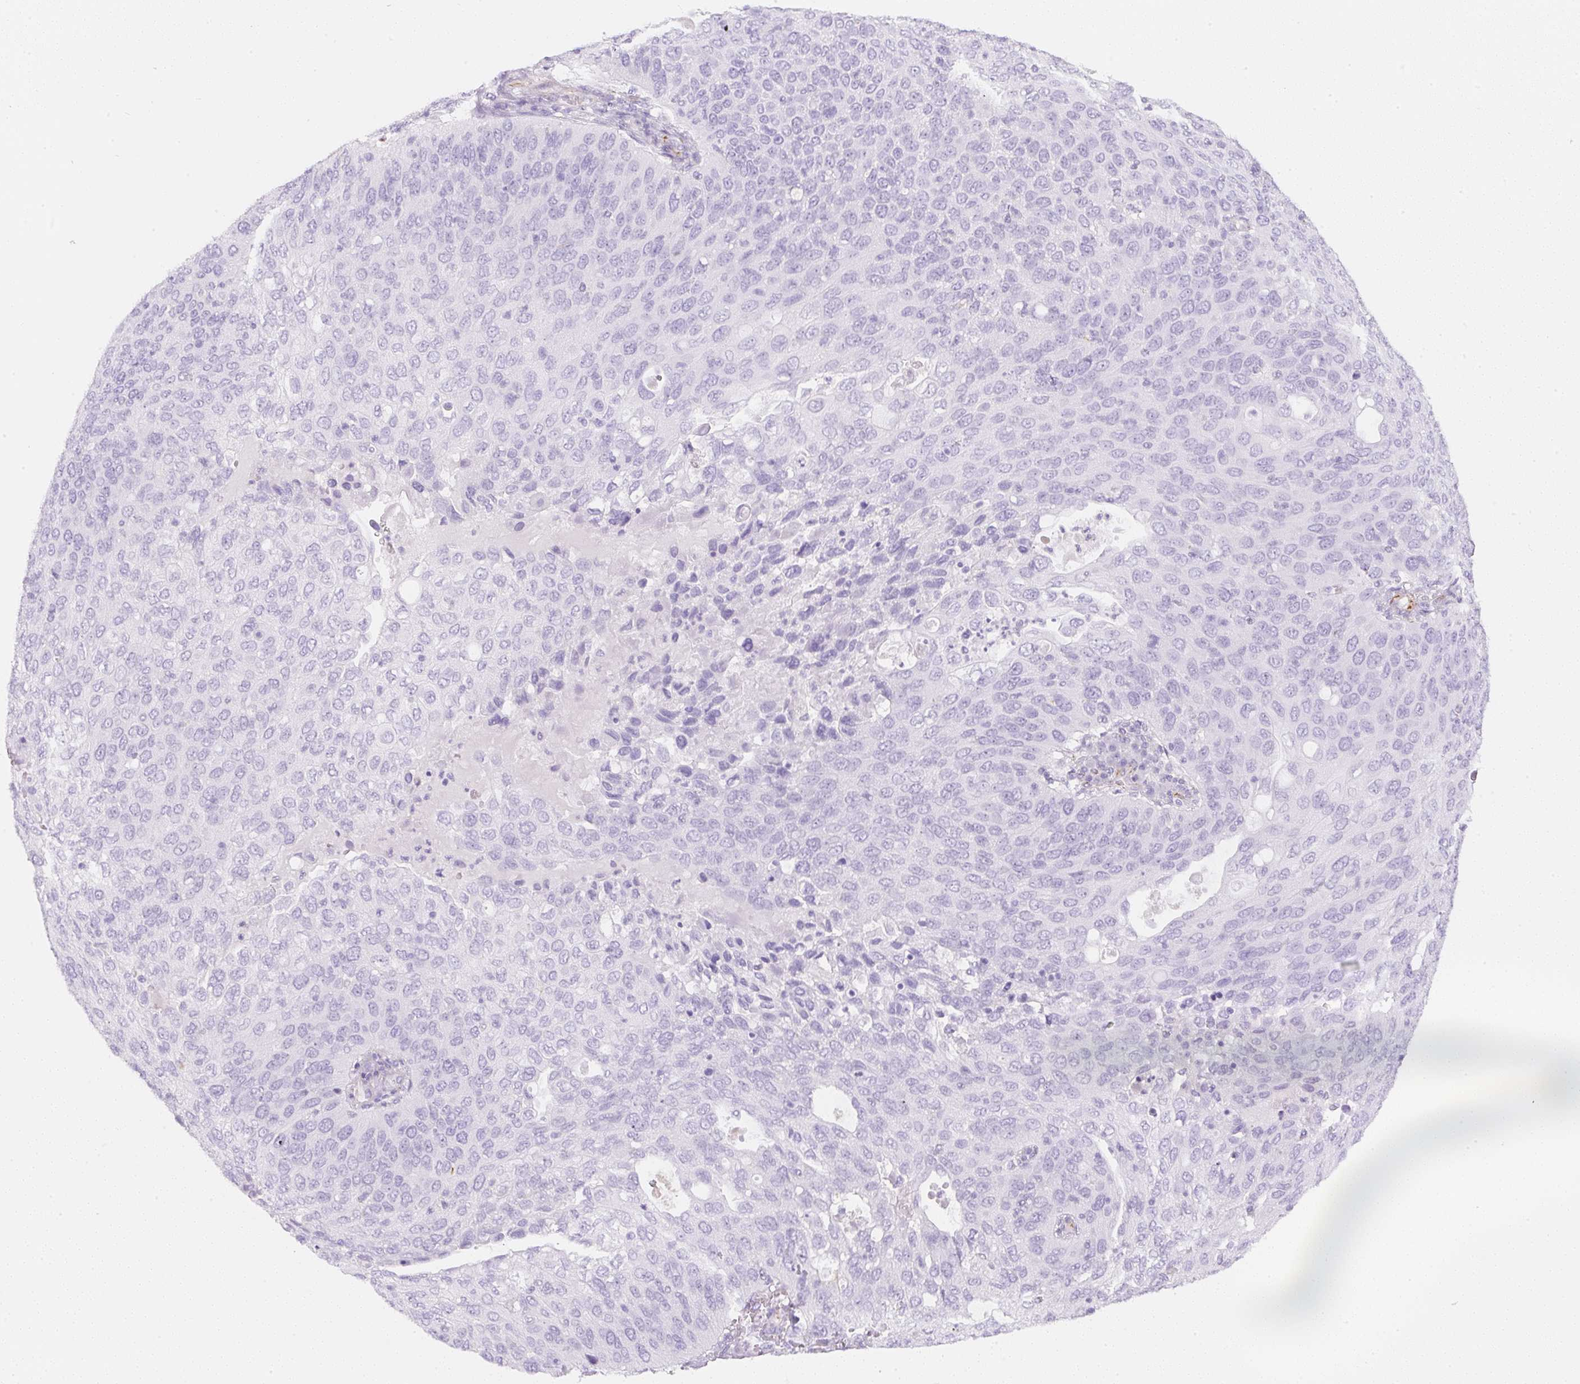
{"staining": {"intensity": "negative", "quantity": "none", "location": "none"}, "tissue": "cervical cancer", "cell_type": "Tumor cells", "image_type": "cancer", "snomed": [{"axis": "morphology", "description": "Squamous cell carcinoma, NOS"}, {"axis": "topography", "description": "Cervix"}], "caption": "An image of squamous cell carcinoma (cervical) stained for a protein exhibits no brown staining in tumor cells.", "gene": "ZNF689", "patient": {"sex": "female", "age": 36}}